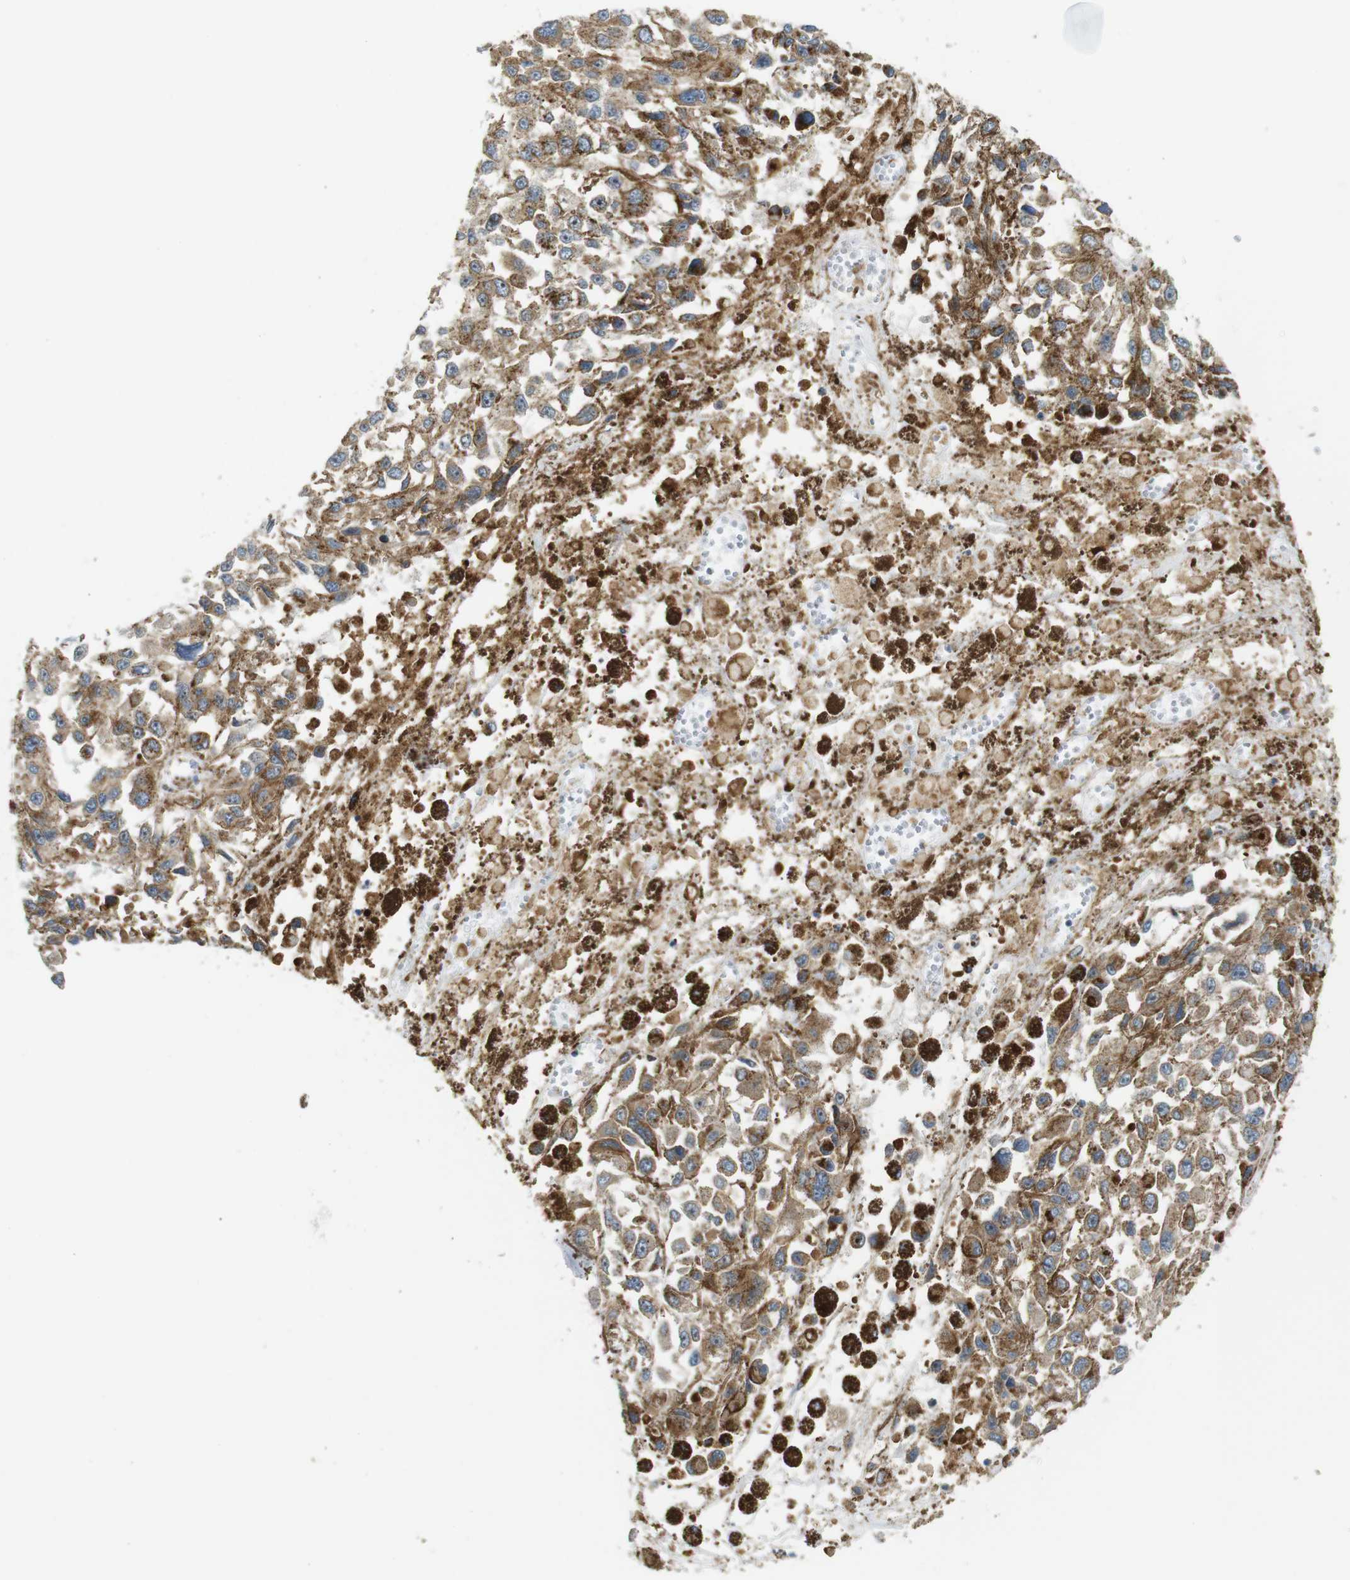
{"staining": {"intensity": "moderate", "quantity": ">75%", "location": "cytoplasmic/membranous"}, "tissue": "melanoma", "cell_type": "Tumor cells", "image_type": "cancer", "snomed": [{"axis": "morphology", "description": "Malignant melanoma, Metastatic site"}, {"axis": "topography", "description": "Lymph node"}], "caption": "This is a micrograph of IHC staining of melanoma, which shows moderate positivity in the cytoplasmic/membranous of tumor cells.", "gene": "TMEM143", "patient": {"sex": "male", "age": 59}}